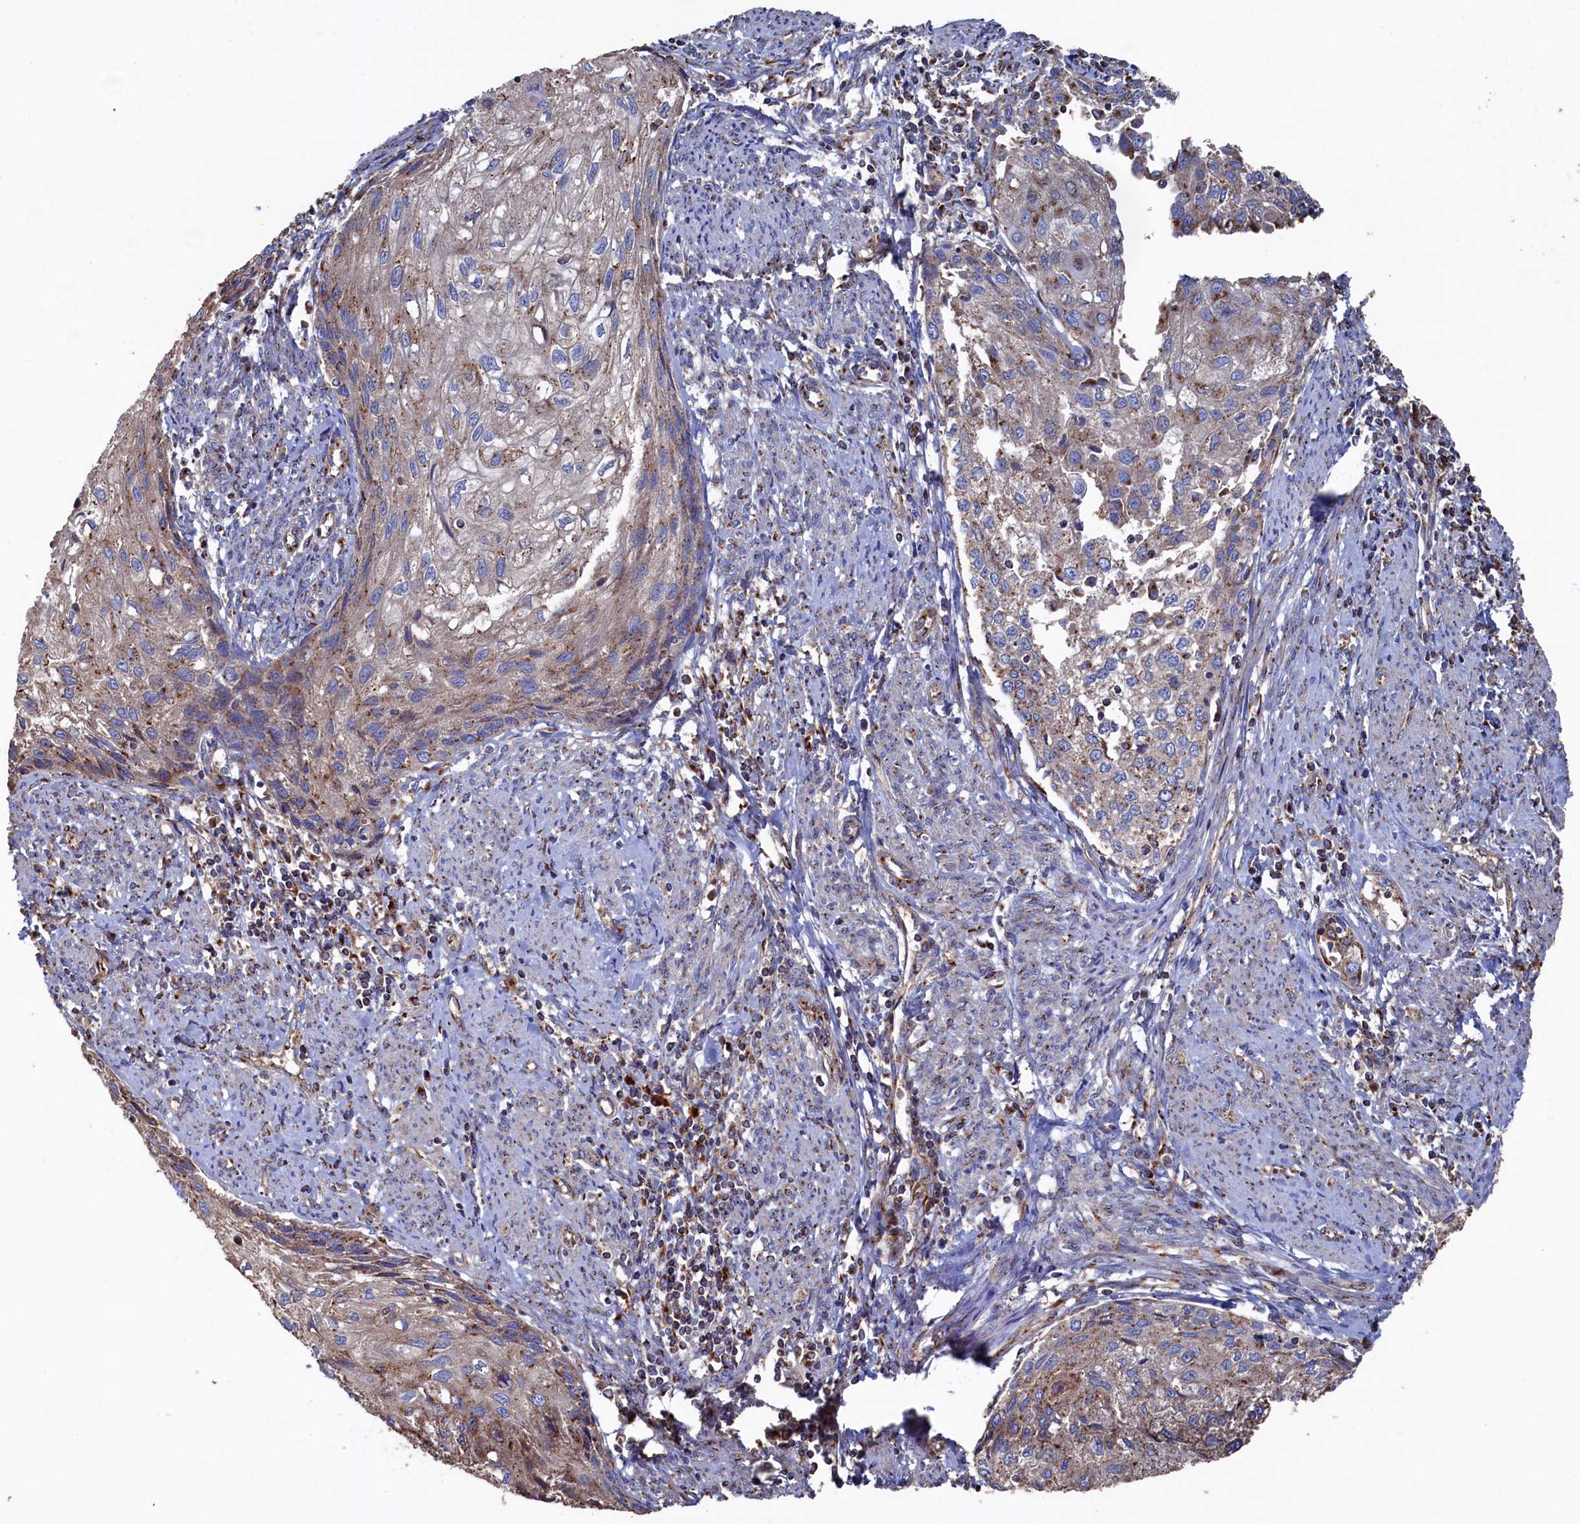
{"staining": {"intensity": "moderate", "quantity": "25%-75%", "location": "cytoplasmic/membranous"}, "tissue": "cervical cancer", "cell_type": "Tumor cells", "image_type": "cancer", "snomed": [{"axis": "morphology", "description": "Squamous cell carcinoma, NOS"}, {"axis": "topography", "description": "Cervix"}], "caption": "DAB immunohistochemical staining of cervical cancer (squamous cell carcinoma) reveals moderate cytoplasmic/membranous protein expression in approximately 25%-75% of tumor cells.", "gene": "PRRC1", "patient": {"sex": "female", "age": 67}}